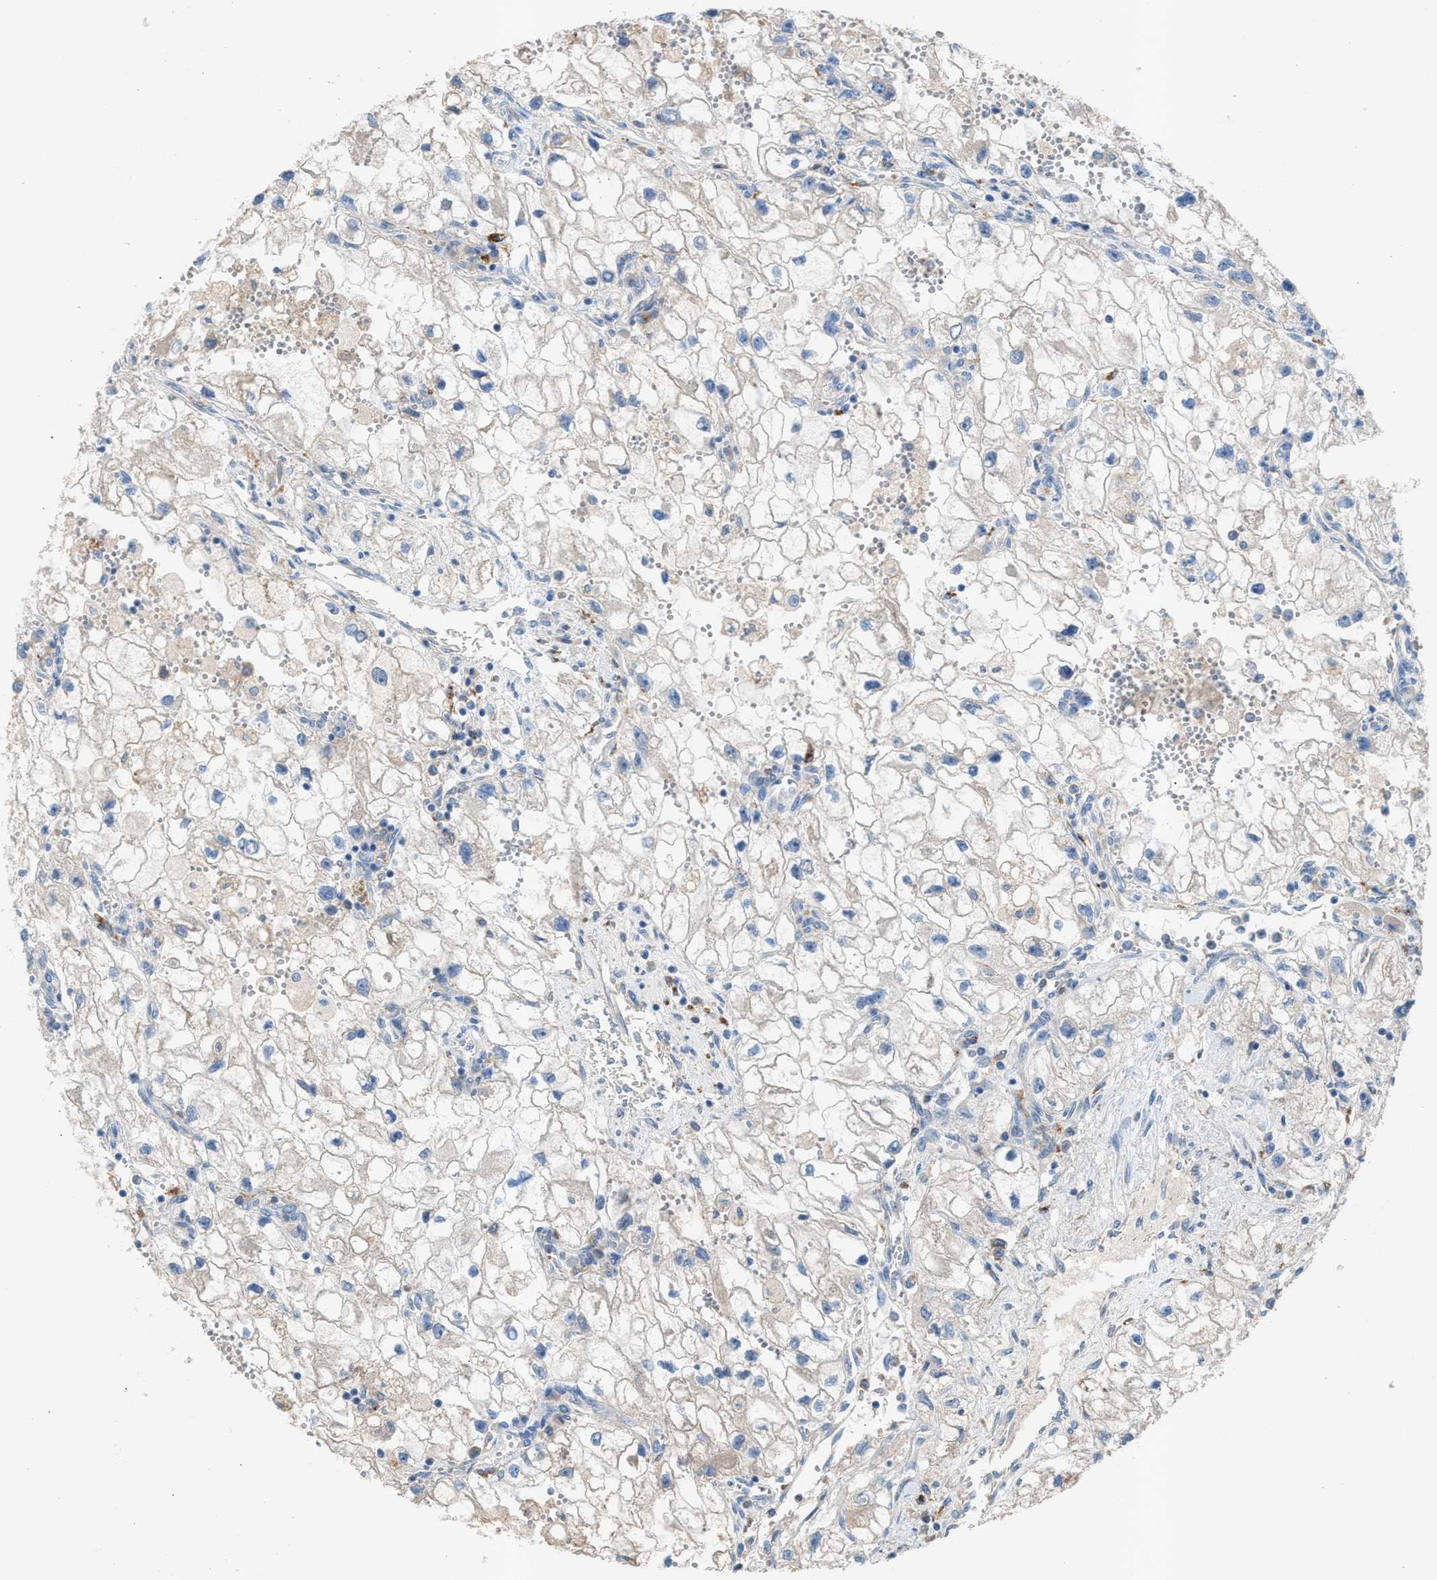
{"staining": {"intensity": "negative", "quantity": "none", "location": "none"}, "tissue": "renal cancer", "cell_type": "Tumor cells", "image_type": "cancer", "snomed": [{"axis": "morphology", "description": "Adenocarcinoma, NOS"}, {"axis": "topography", "description": "Kidney"}], "caption": "Tumor cells show no significant protein staining in renal cancer (adenocarcinoma).", "gene": "AOAH", "patient": {"sex": "female", "age": 70}}